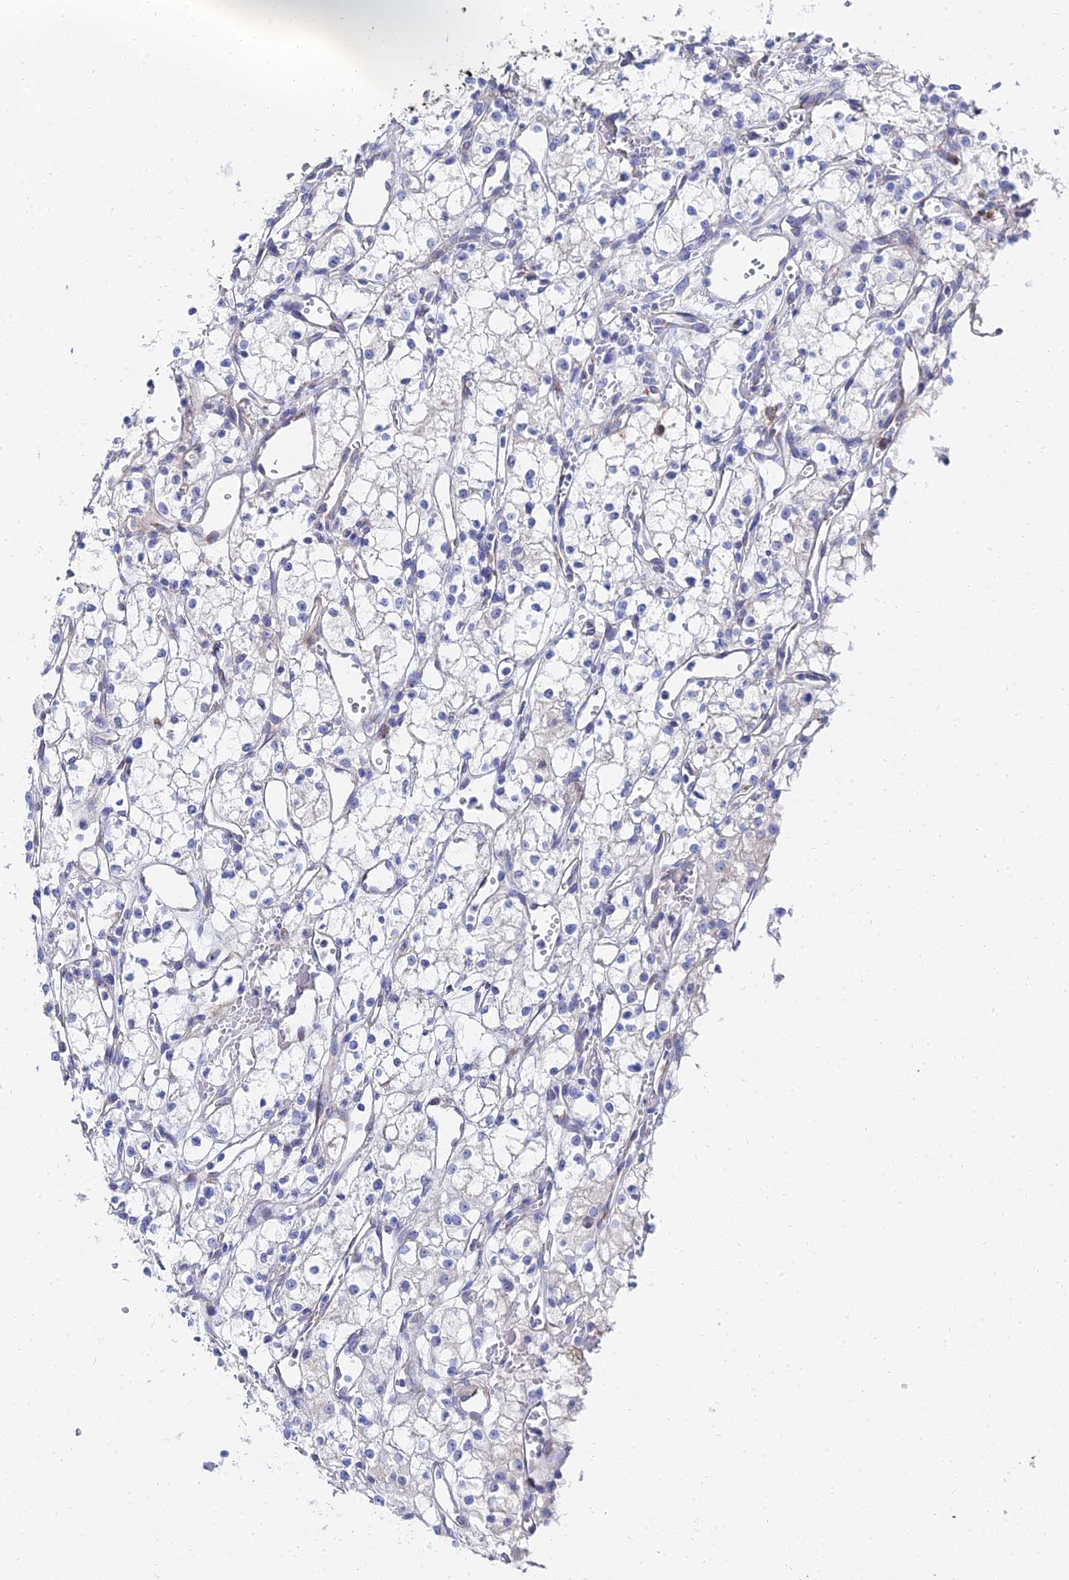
{"staining": {"intensity": "negative", "quantity": "none", "location": "none"}, "tissue": "renal cancer", "cell_type": "Tumor cells", "image_type": "cancer", "snomed": [{"axis": "morphology", "description": "Adenocarcinoma, NOS"}, {"axis": "topography", "description": "Kidney"}], "caption": "Renal cancer was stained to show a protein in brown. There is no significant expression in tumor cells.", "gene": "PTTG1", "patient": {"sex": "male", "age": 59}}